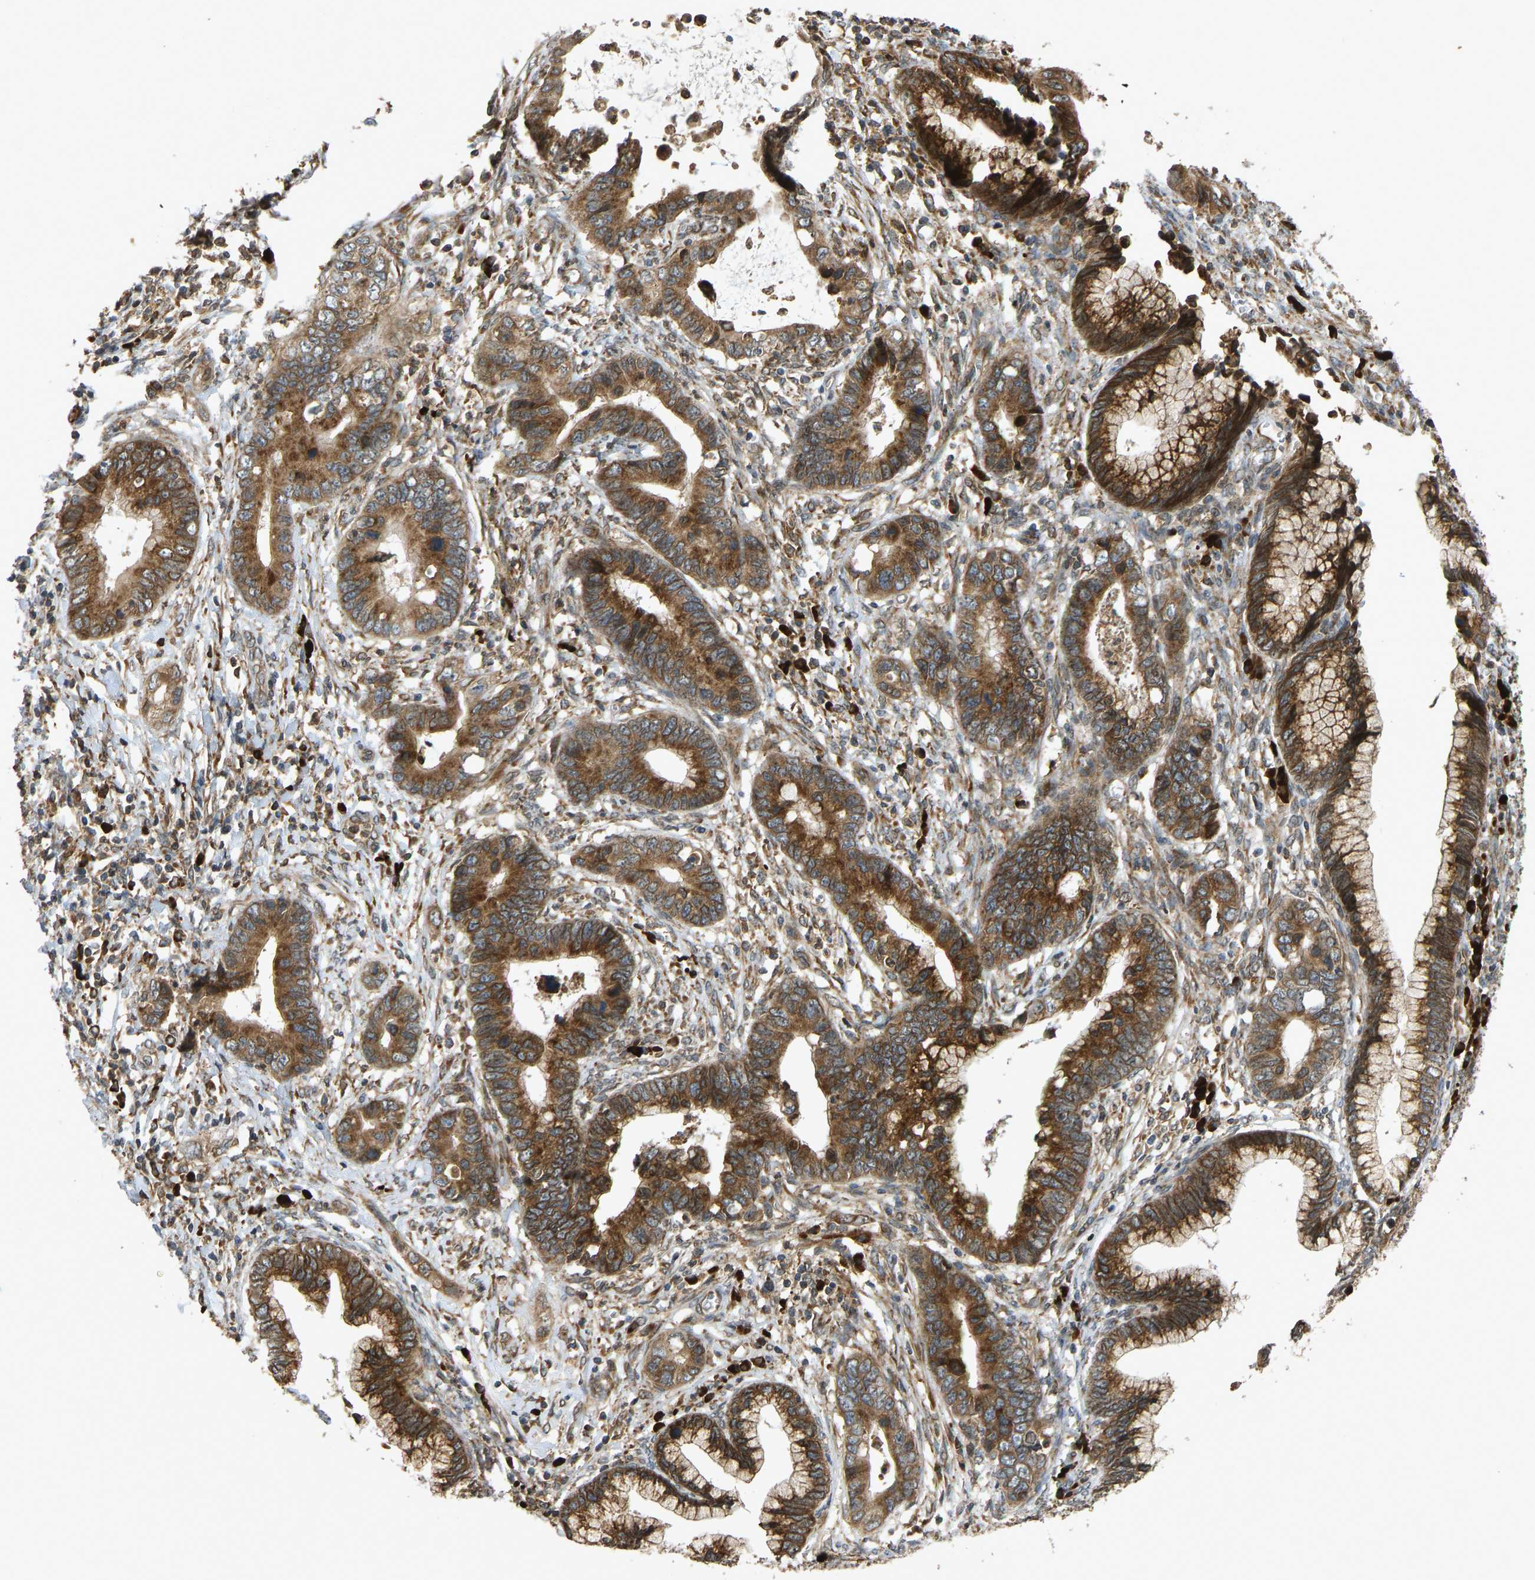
{"staining": {"intensity": "strong", "quantity": ">75%", "location": "cytoplasmic/membranous"}, "tissue": "cervical cancer", "cell_type": "Tumor cells", "image_type": "cancer", "snomed": [{"axis": "morphology", "description": "Adenocarcinoma, NOS"}, {"axis": "topography", "description": "Cervix"}], "caption": "Protein positivity by IHC reveals strong cytoplasmic/membranous staining in approximately >75% of tumor cells in cervical adenocarcinoma.", "gene": "RPN2", "patient": {"sex": "female", "age": 44}}